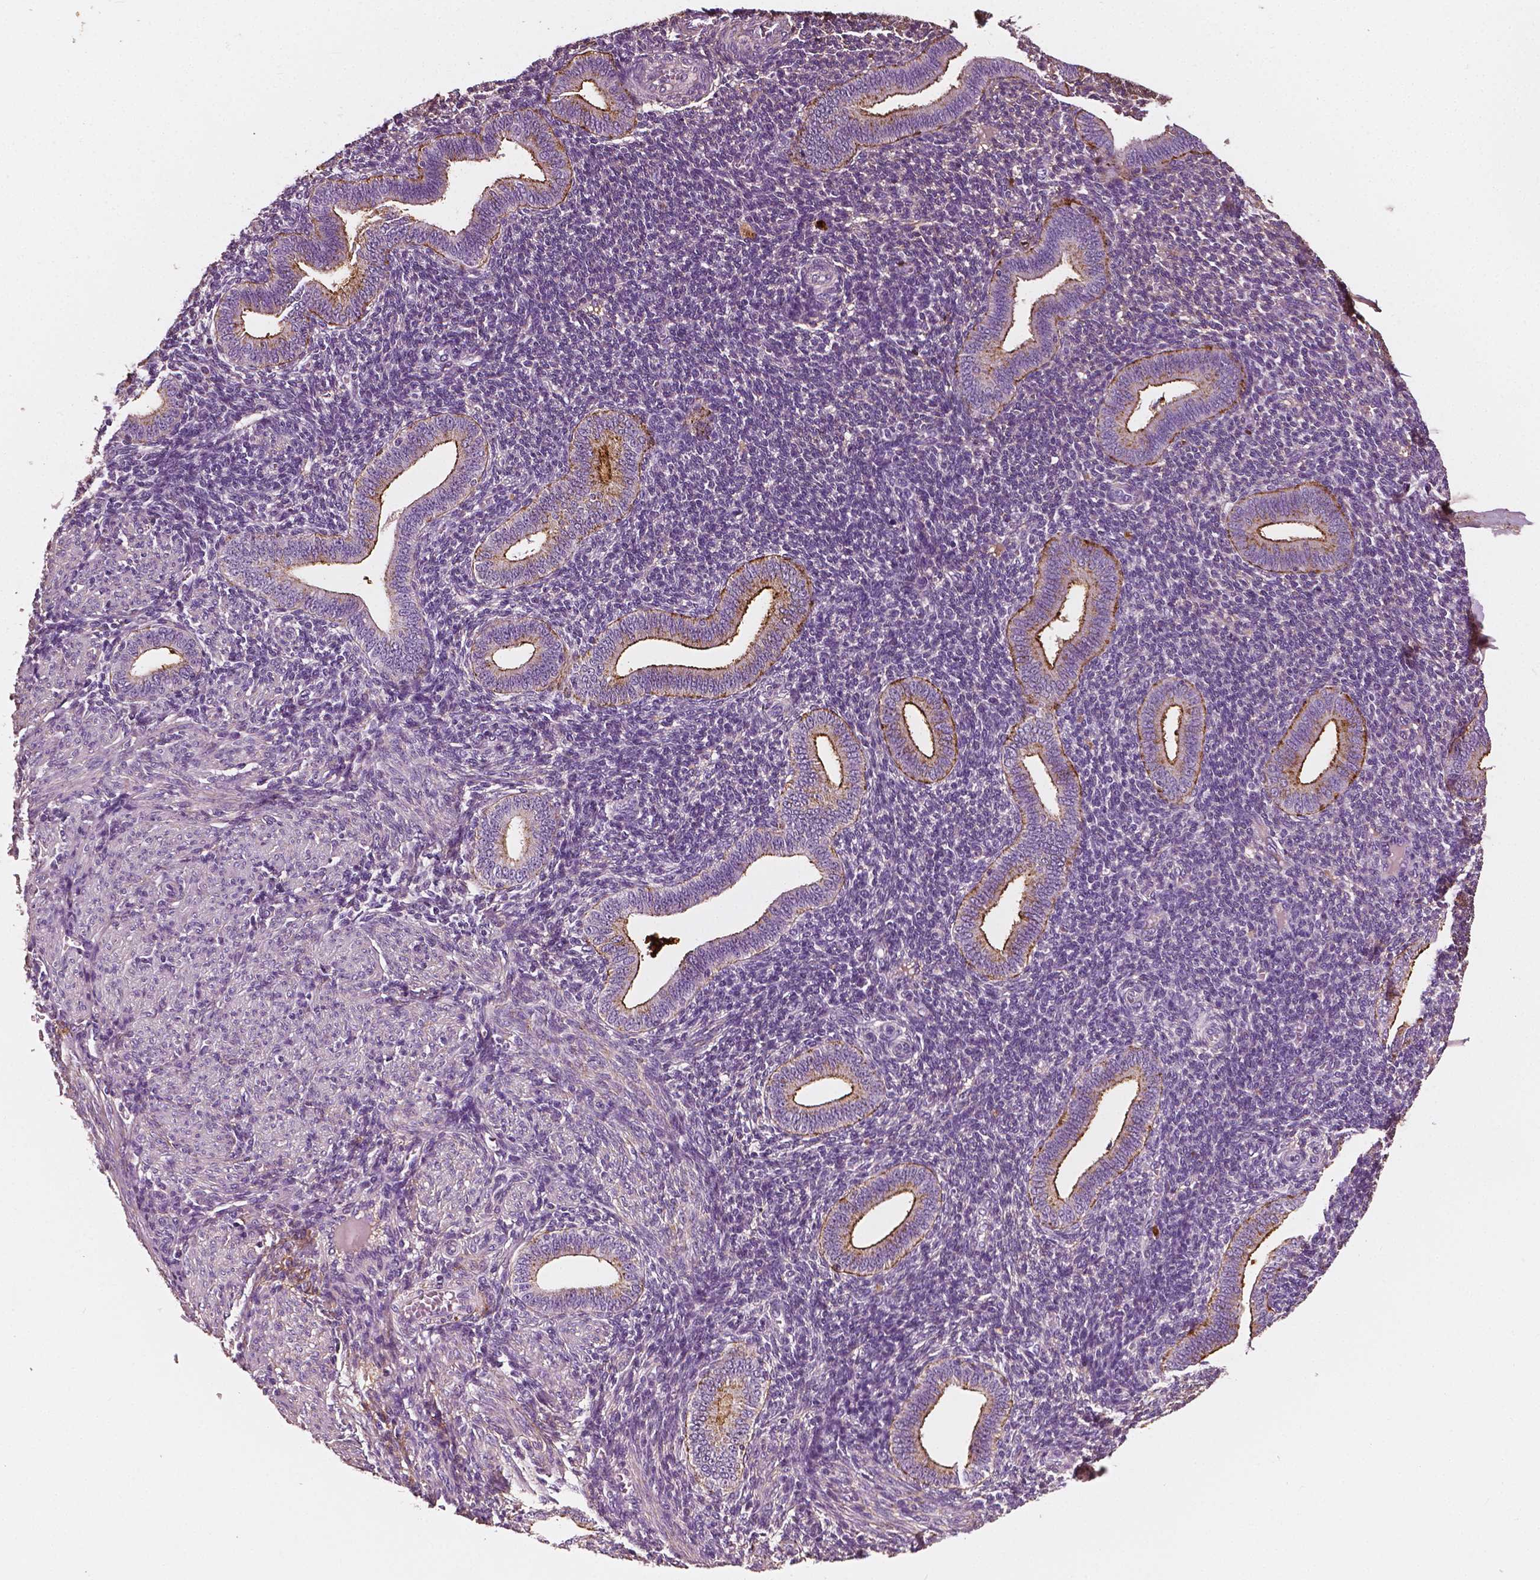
{"staining": {"intensity": "moderate", "quantity": "<25%", "location": "cytoplasmic/membranous"}, "tissue": "endometrium", "cell_type": "Cells in endometrial stroma", "image_type": "normal", "snomed": [{"axis": "morphology", "description": "Normal tissue, NOS"}, {"axis": "topography", "description": "Endometrium"}], "caption": "Approximately <25% of cells in endometrial stroma in normal endometrium show moderate cytoplasmic/membranous protein expression as visualized by brown immunohistochemical staining.", "gene": "FBLN1", "patient": {"sex": "female", "age": 25}}